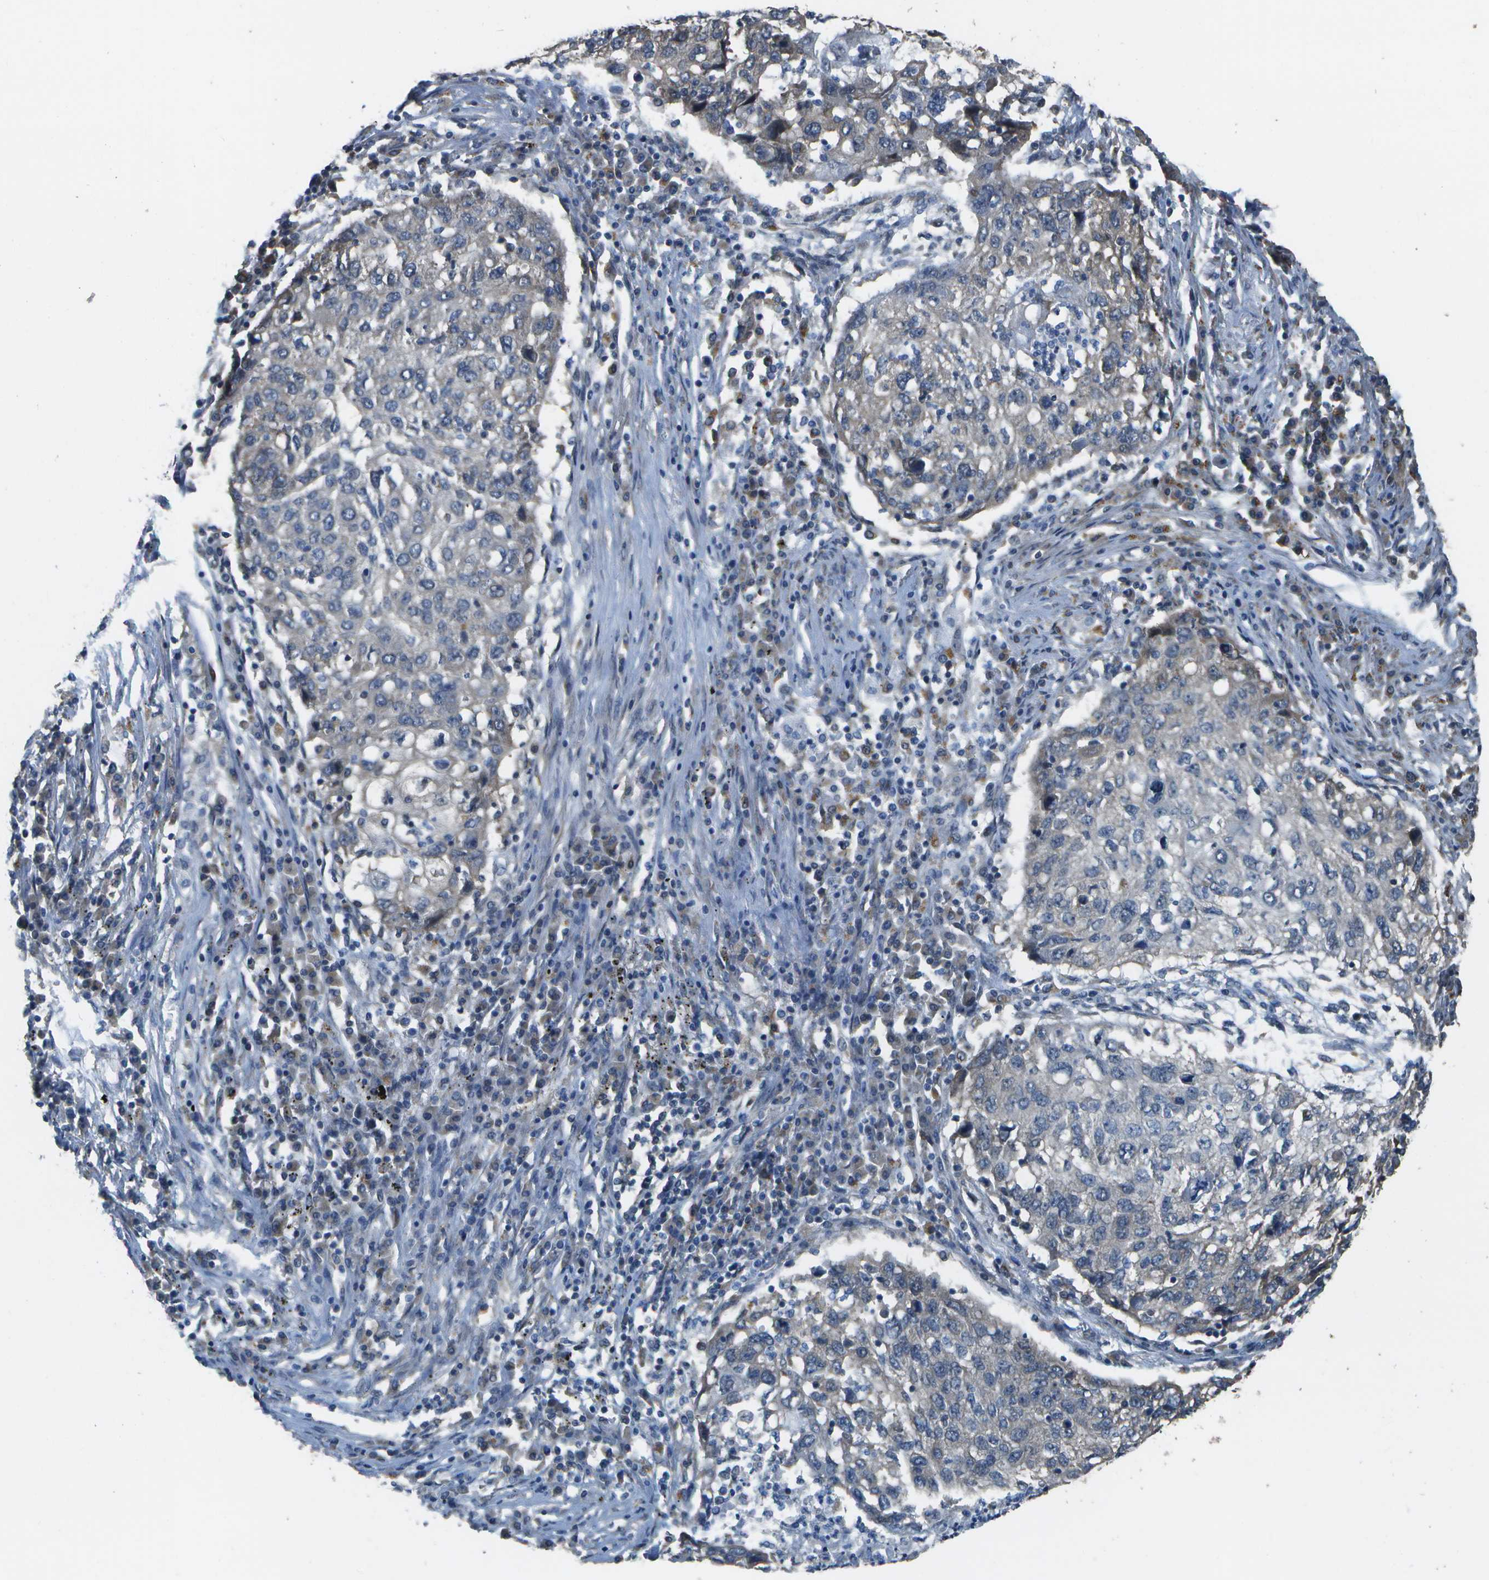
{"staining": {"intensity": "negative", "quantity": "none", "location": "none"}, "tissue": "lung cancer", "cell_type": "Tumor cells", "image_type": "cancer", "snomed": [{"axis": "morphology", "description": "Squamous cell carcinoma, NOS"}, {"axis": "topography", "description": "Lung"}], "caption": "Immunohistochemistry histopathology image of lung cancer stained for a protein (brown), which displays no expression in tumor cells.", "gene": "CLNS1A", "patient": {"sex": "female", "age": 63}}